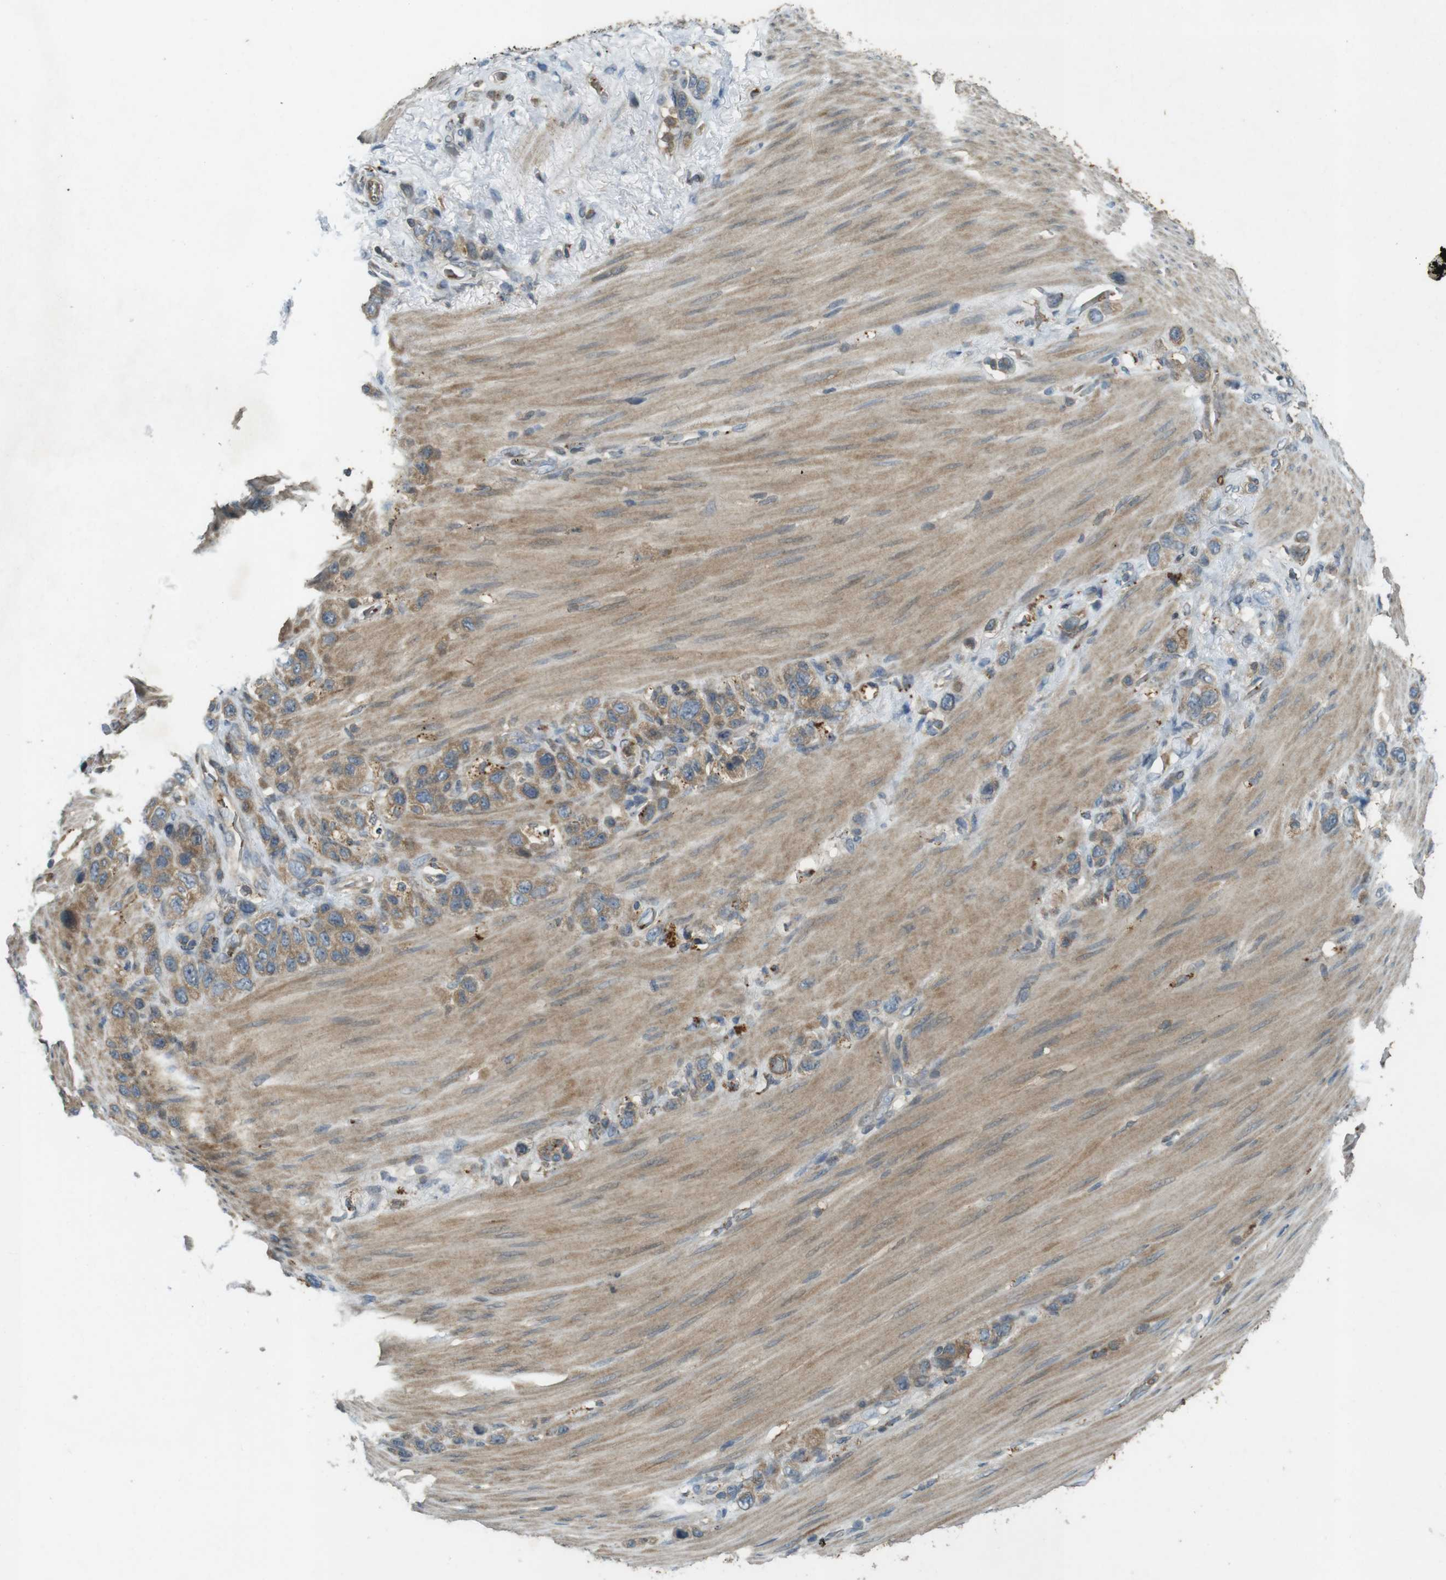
{"staining": {"intensity": "weak", "quantity": "25%-75%", "location": "cytoplasmic/membranous"}, "tissue": "stomach cancer", "cell_type": "Tumor cells", "image_type": "cancer", "snomed": [{"axis": "morphology", "description": "Adenocarcinoma, NOS"}, {"axis": "morphology", "description": "Adenocarcinoma, High grade"}, {"axis": "topography", "description": "Stomach, upper"}, {"axis": "topography", "description": "Stomach, lower"}], "caption": "Protein expression analysis of human stomach adenocarcinoma reveals weak cytoplasmic/membranous expression in about 25%-75% of tumor cells.", "gene": "ZYX", "patient": {"sex": "female", "age": 65}}